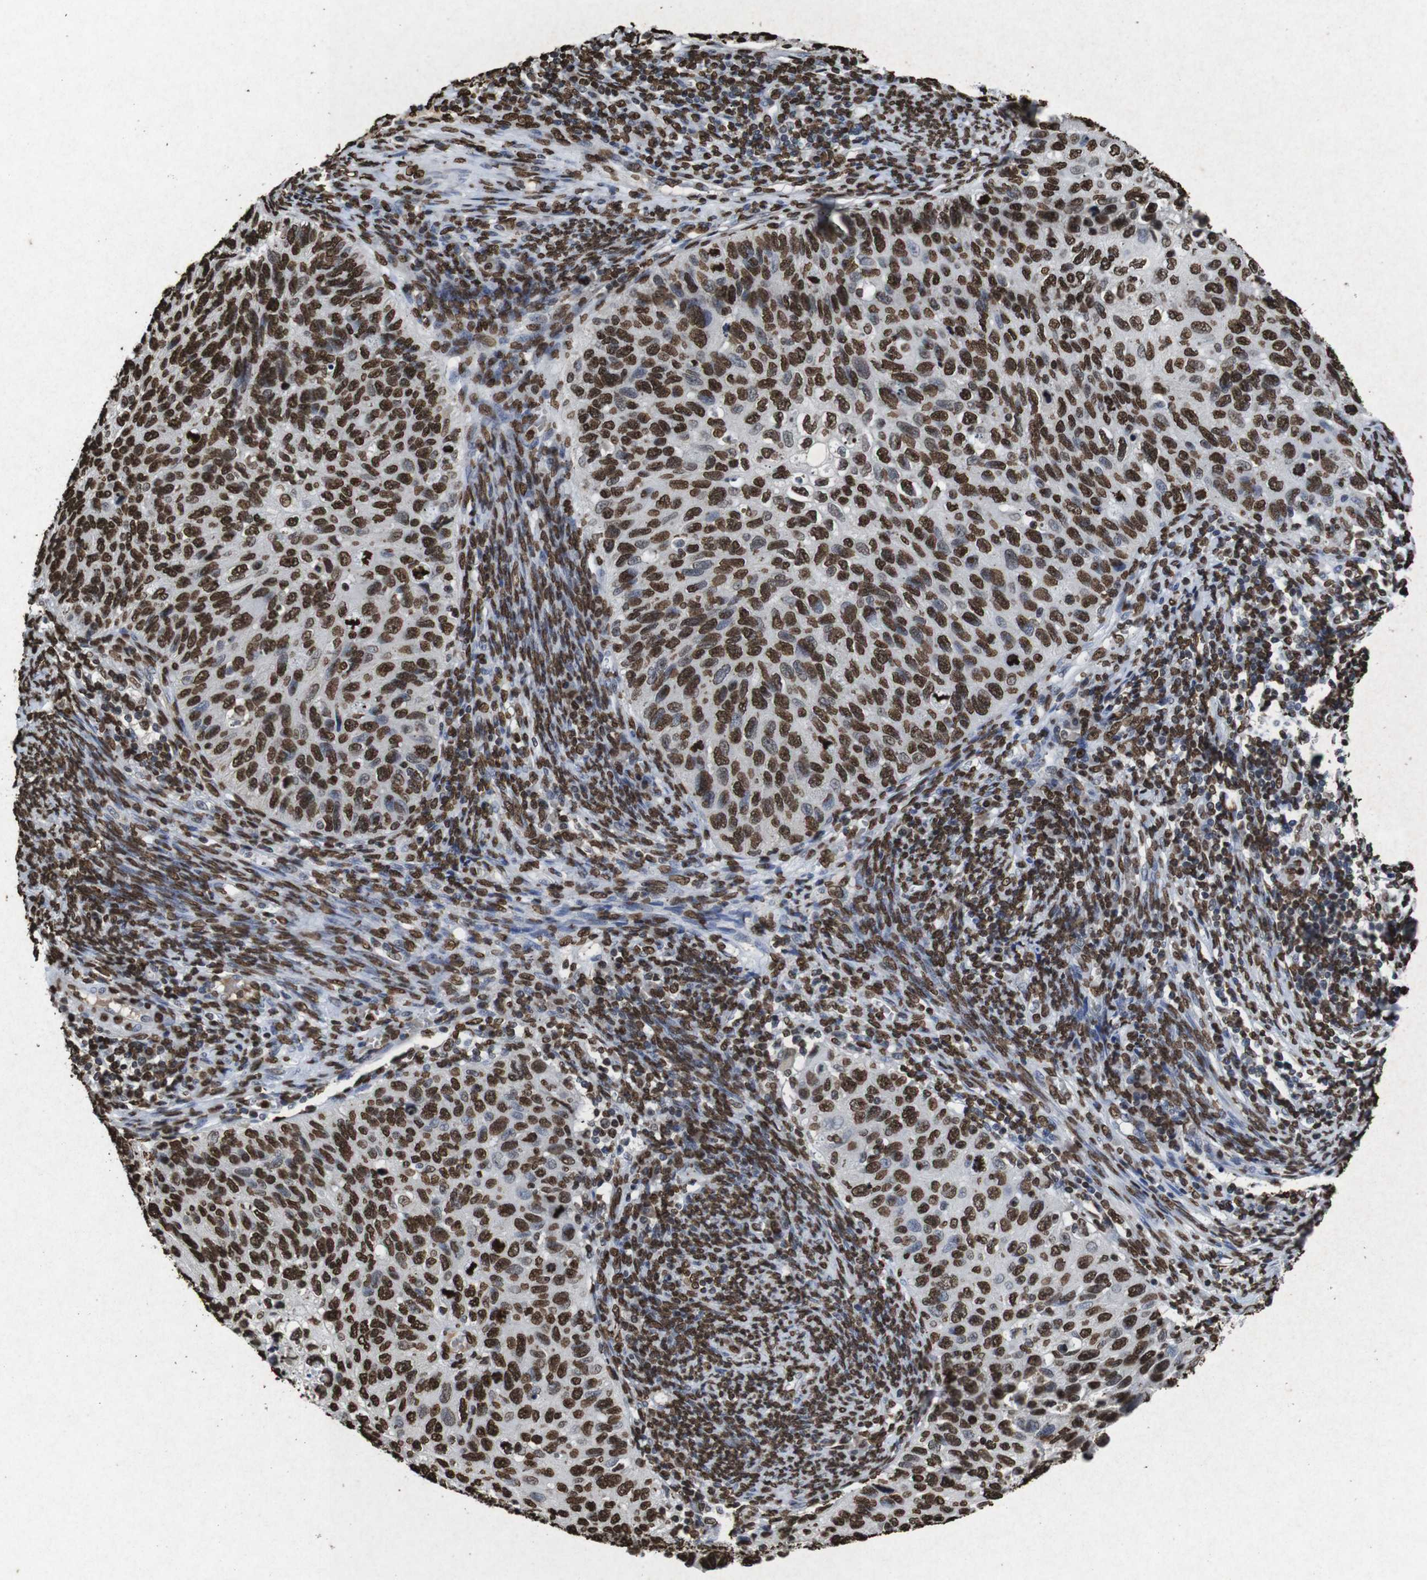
{"staining": {"intensity": "strong", "quantity": ">75%", "location": "nuclear"}, "tissue": "cervical cancer", "cell_type": "Tumor cells", "image_type": "cancer", "snomed": [{"axis": "morphology", "description": "Squamous cell carcinoma, NOS"}, {"axis": "topography", "description": "Cervix"}], "caption": "Brown immunohistochemical staining in squamous cell carcinoma (cervical) exhibits strong nuclear positivity in about >75% of tumor cells.", "gene": "MDM2", "patient": {"sex": "female", "age": 70}}